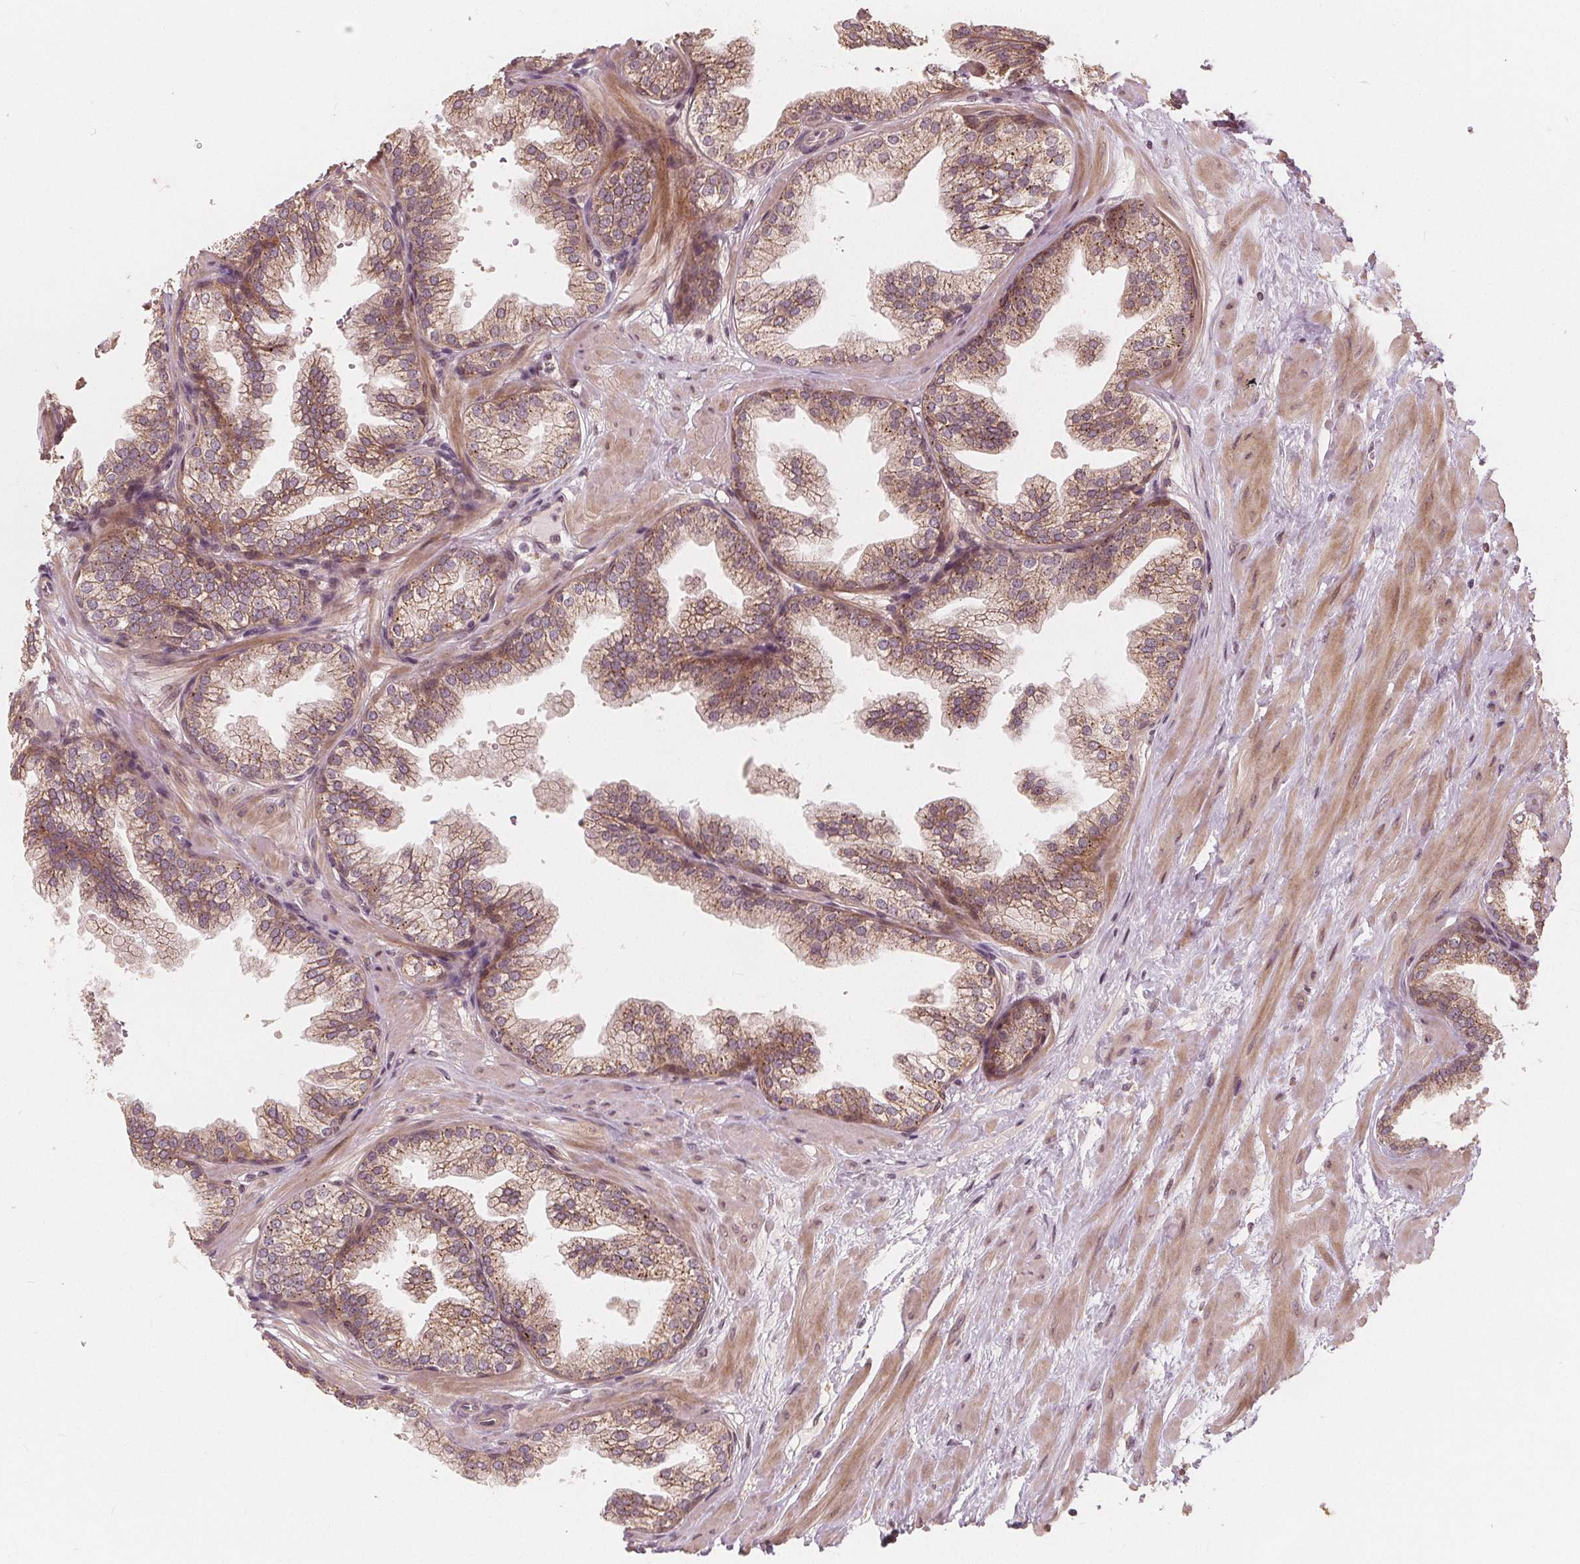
{"staining": {"intensity": "weak", "quantity": ">75%", "location": "cytoplasmic/membranous"}, "tissue": "prostate", "cell_type": "Glandular cells", "image_type": "normal", "snomed": [{"axis": "morphology", "description": "Normal tissue, NOS"}, {"axis": "topography", "description": "Prostate"}], "caption": "A photomicrograph of human prostate stained for a protein demonstrates weak cytoplasmic/membranous brown staining in glandular cells. (Stains: DAB (3,3'-diaminobenzidine) in brown, nuclei in blue, Microscopy: brightfield microscopy at high magnification).", "gene": "SNX12", "patient": {"sex": "male", "age": 37}}